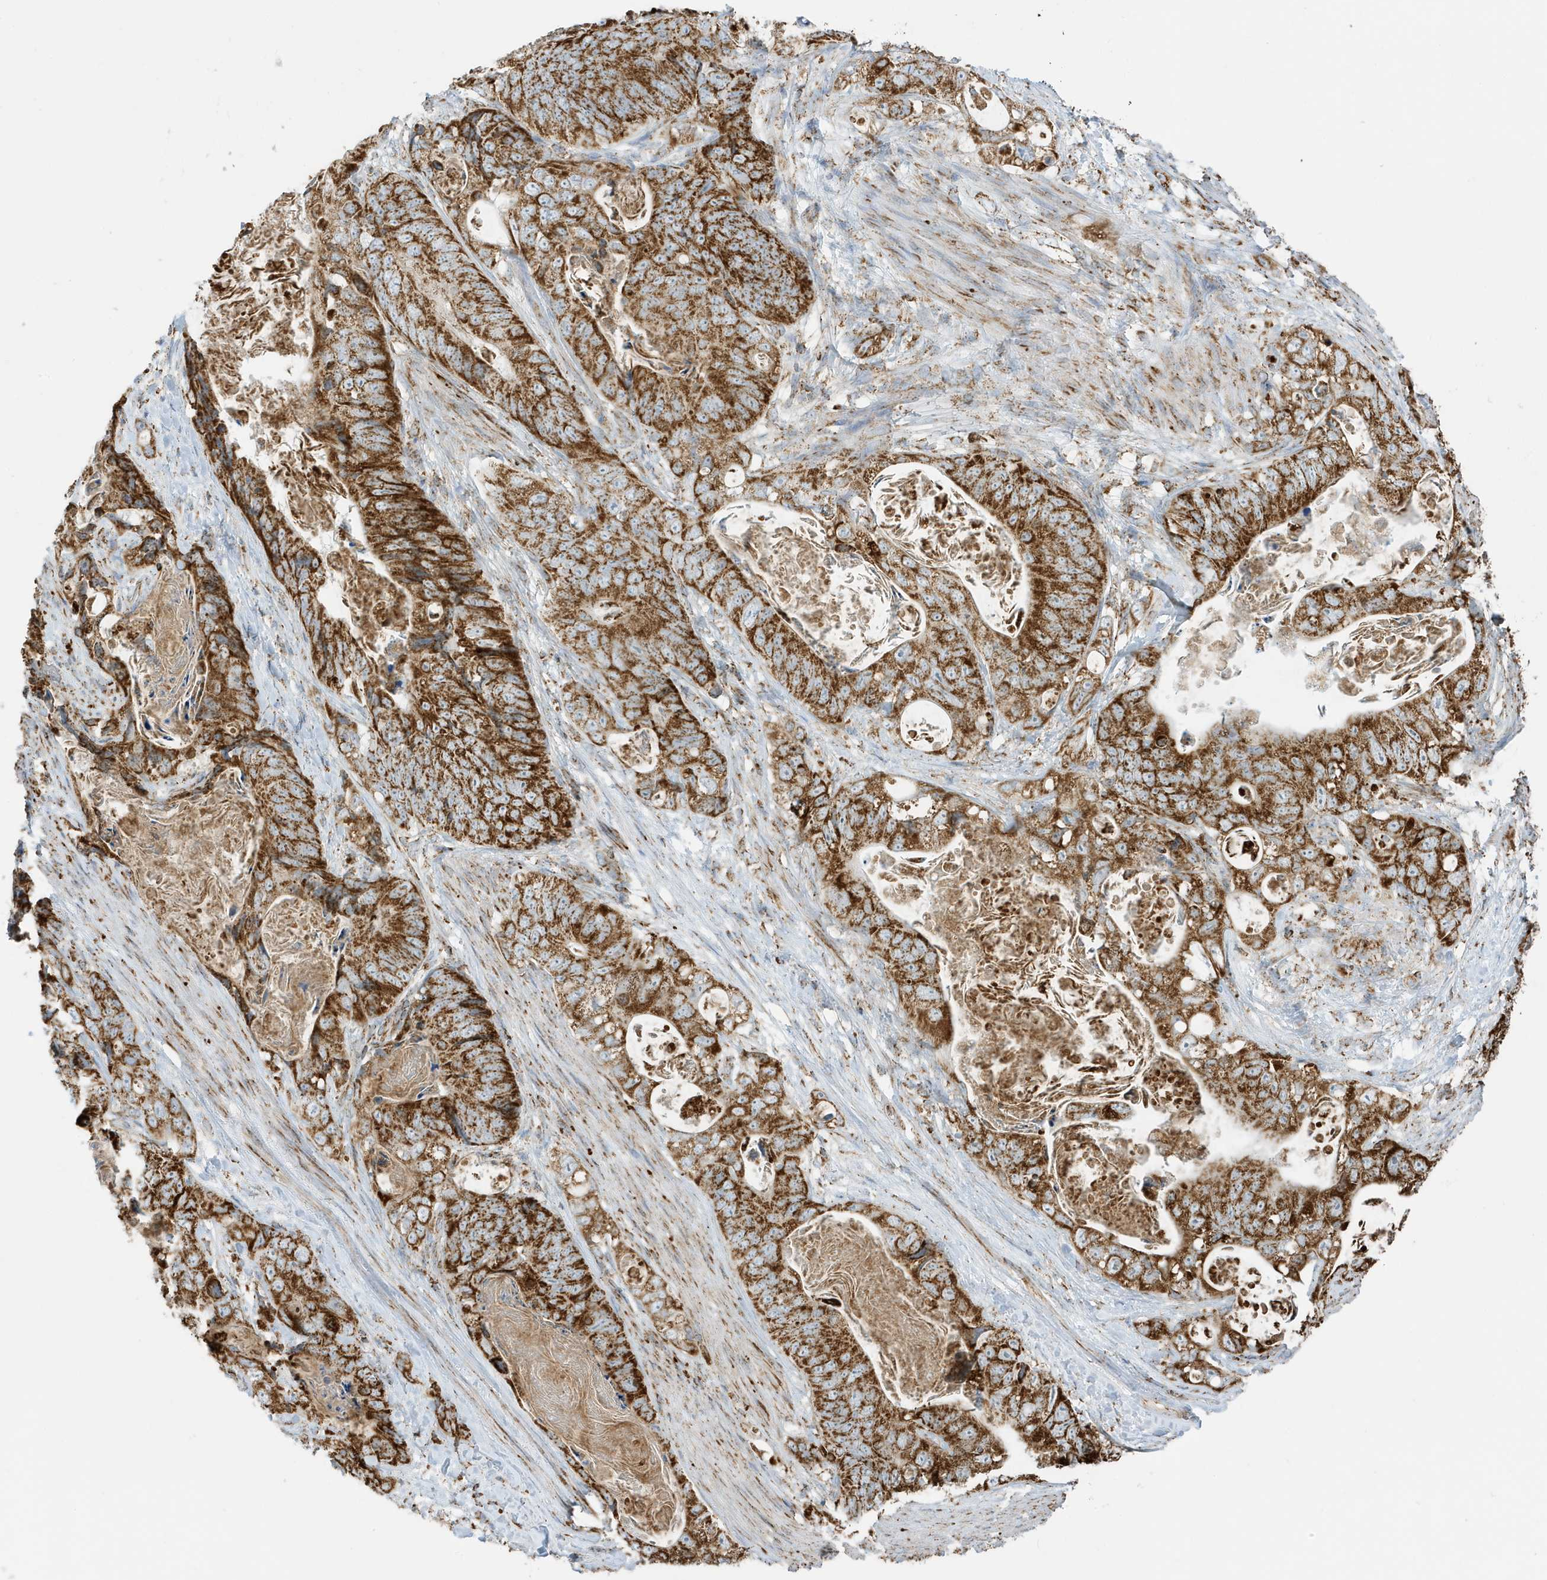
{"staining": {"intensity": "strong", "quantity": ">75%", "location": "cytoplasmic/membranous"}, "tissue": "stomach cancer", "cell_type": "Tumor cells", "image_type": "cancer", "snomed": [{"axis": "morphology", "description": "Normal tissue, NOS"}, {"axis": "morphology", "description": "Adenocarcinoma, NOS"}, {"axis": "topography", "description": "Stomach"}], "caption": "An immunohistochemistry (IHC) micrograph of neoplastic tissue is shown. Protein staining in brown shows strong cytoplasmic/membranous positivity in adenocarcinoma (stomach) within tumor cells.", "gene": "ATP5ME", "patient": {"sex": "female", "age": 89}}